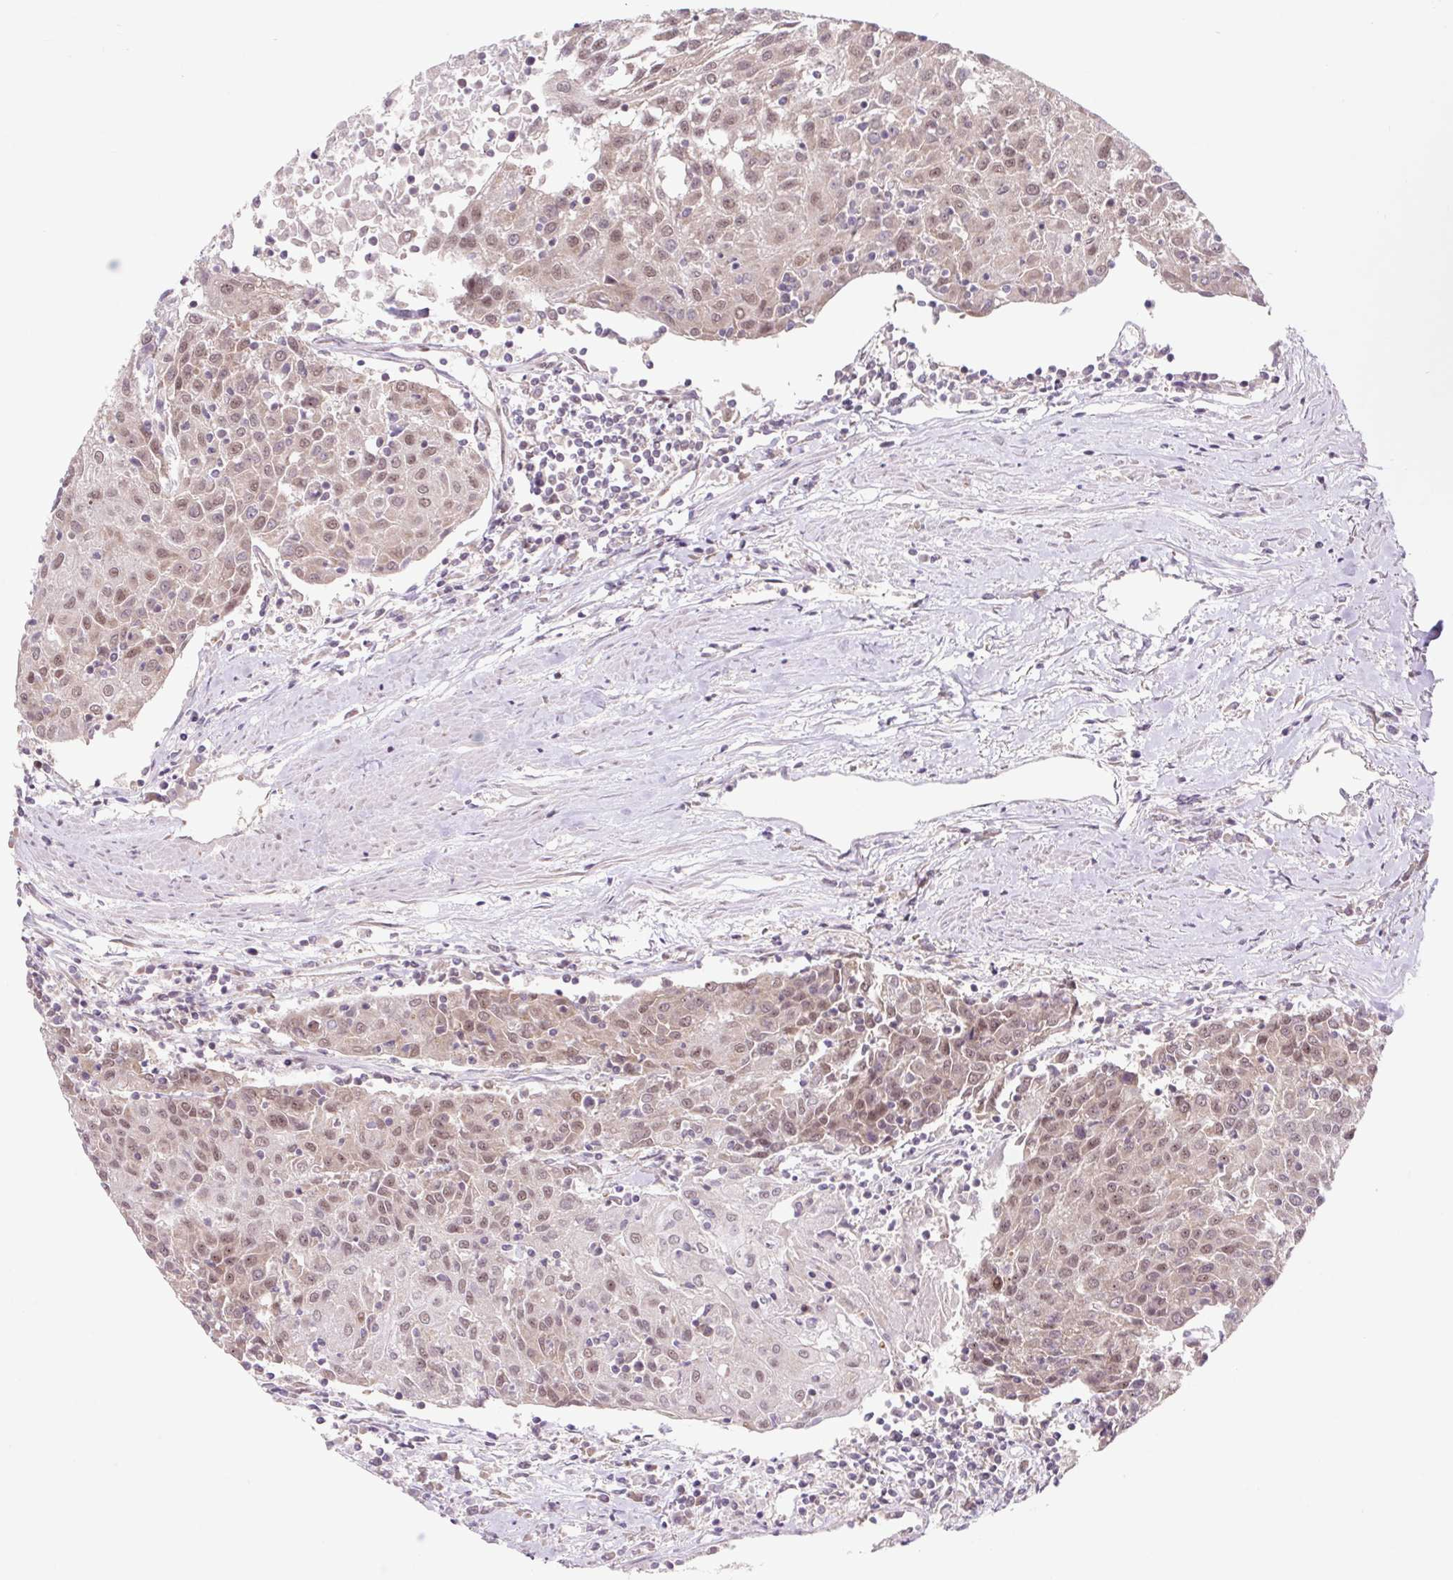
{"staining": {"intensity": "weak", "quantity": ">75%", "location": "cytoplasmic/membranous,nuclear"}, "tissue": "urothelial cancer", "cell_type": "Tumor cells", "image_type": "cancer", "snomed": [{"axis": "morphology", "description": "Urothelial carcinoma, High grade"}, {"axis": "topography", "description": "Urinary bladder"}], "caption": "High-grade urothelial carcinoma was stained to show a protein in brown. There is low levels of weak cytoplasmic/membranous and nuclear staining in approximately >75% of tumor cells.", "gene": "HFE", "patient": {"sex": "female", "age": 85}}